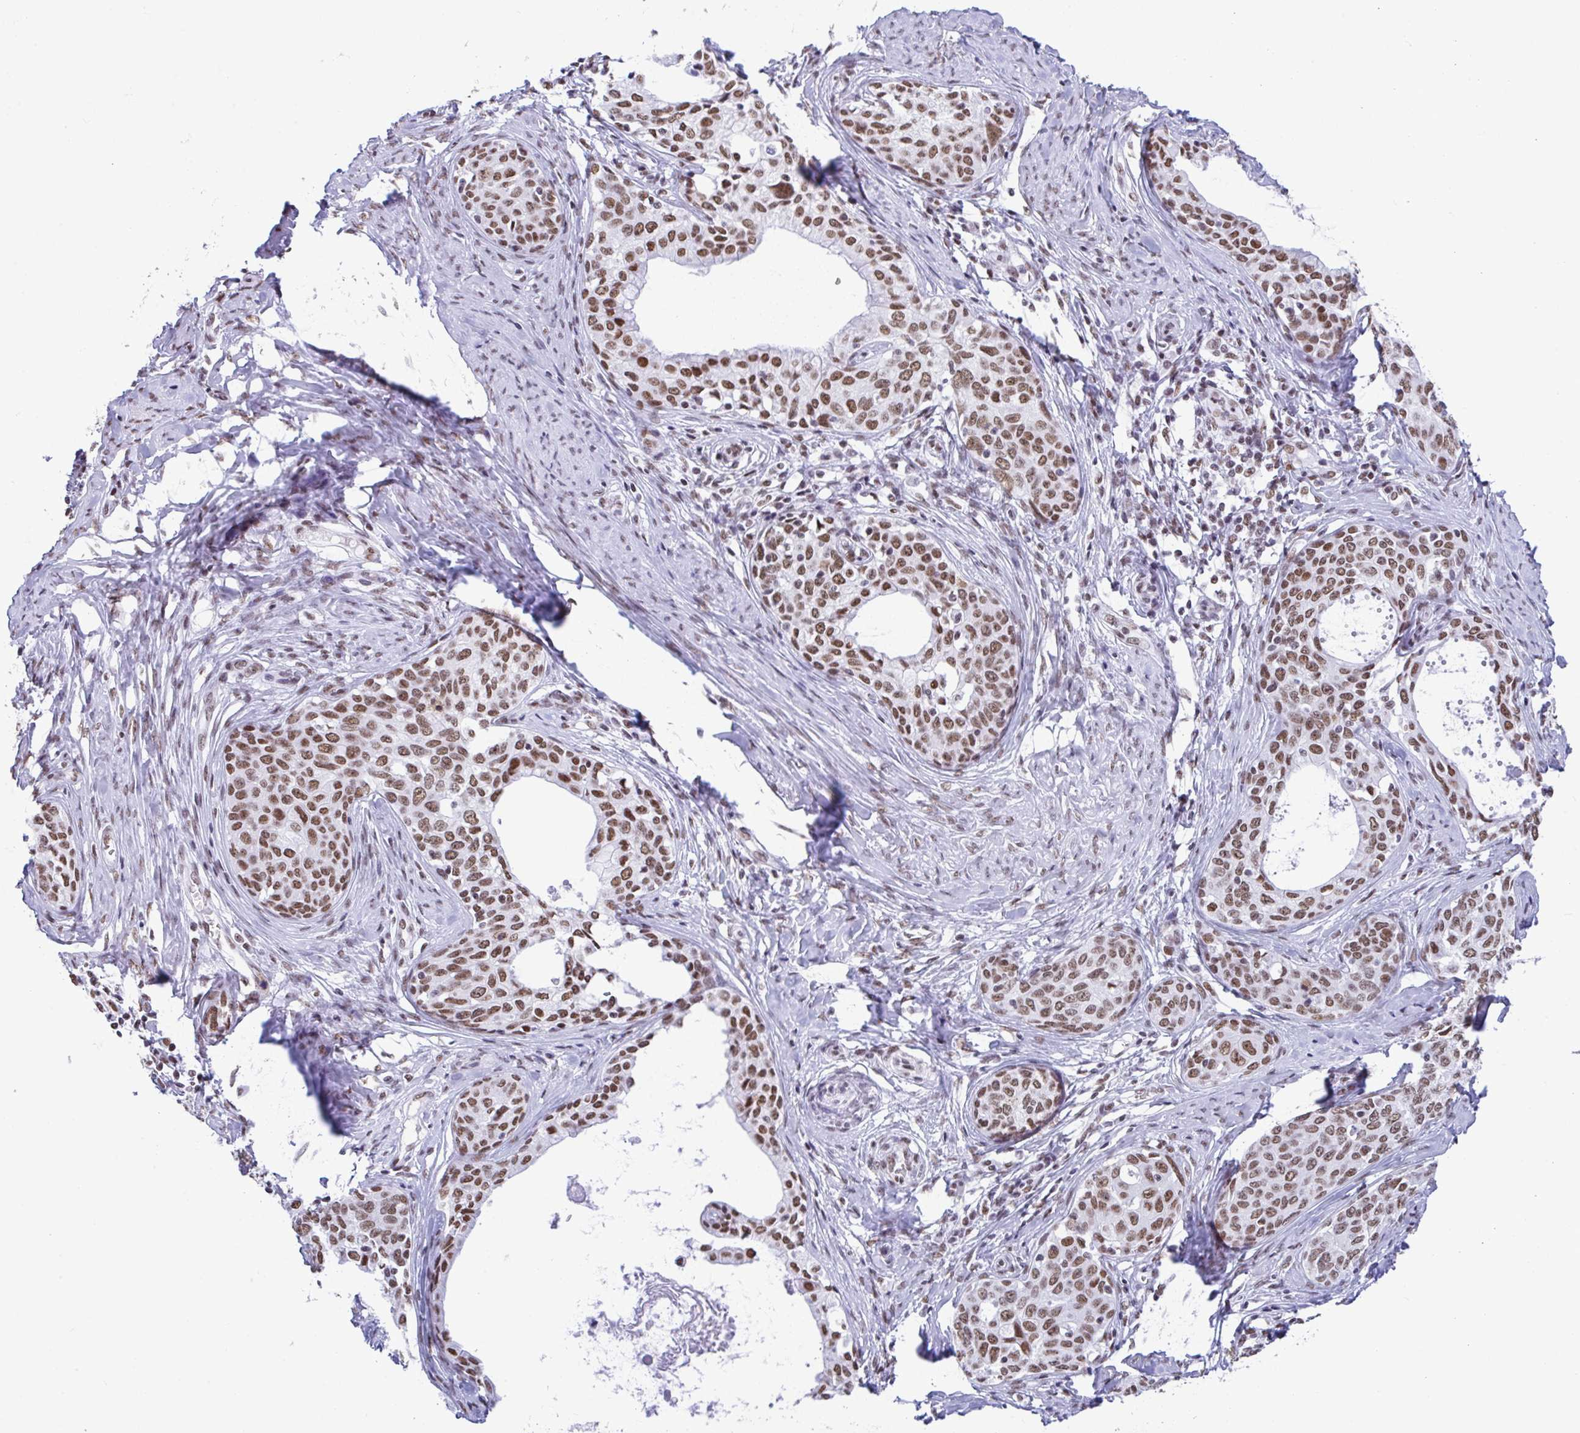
{"staining": {"intensity": "moderate", "quantity": ">75%", "location": "nuclear"}, "tissue": "cervical cancer", "cell_type": "Tumor cells", "image_type": "cancer", "snomed": [{"axis": "morphology", "description": "Squamous cell carcinoma, NOS"}, {"axis": "morphology", "description": "Adenocarcinoma, NOS"}, {"axis": "topography", "description": "Cervix"}], "caption": "Human cervical cancer stained for a protein (brown) demonstrates moderate nuclear positive staining in about >75% of tumor cells.", "gene": "DDX52", "patient": {"sex": "female", "age": 52}}